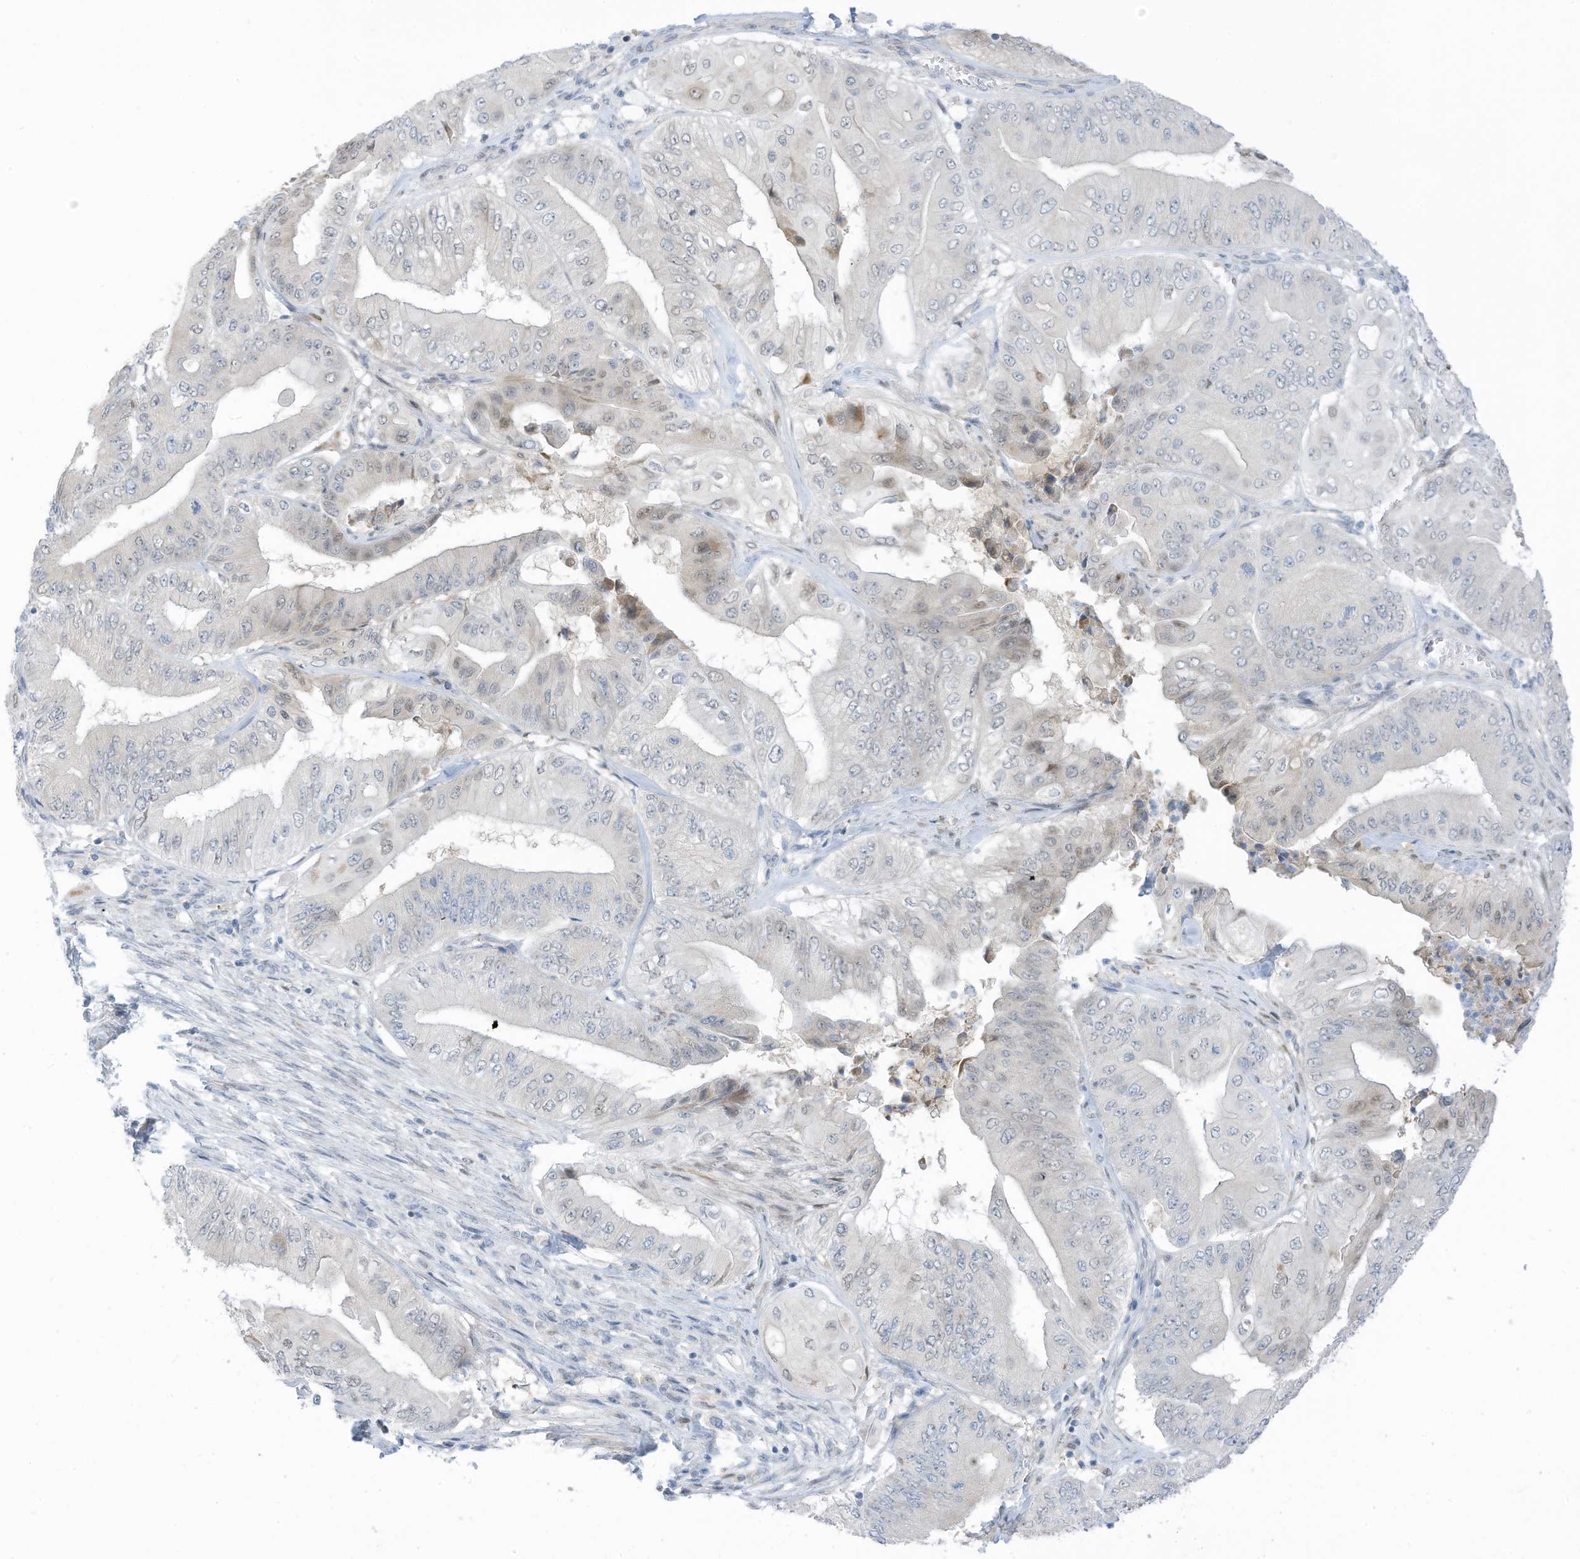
{"staining": {"intensity": "negative", "quantity": "none", "location": "none"}, "tissue": "pancreatic cancer", "cell_type": "Tumor cells", "image_type": "cancer", "snomed": [{"axis": "morphology", "description": "Adenocarcinoma, NOS"}, {"axis": "topography", "description": "Pancreas"}], "caption": "This is an IHC micrograph of pancreatic cancer. There is no staining in tumor cells.", "gene": "ASPRV1", "patient": {"sex": "female", "age": 77}}